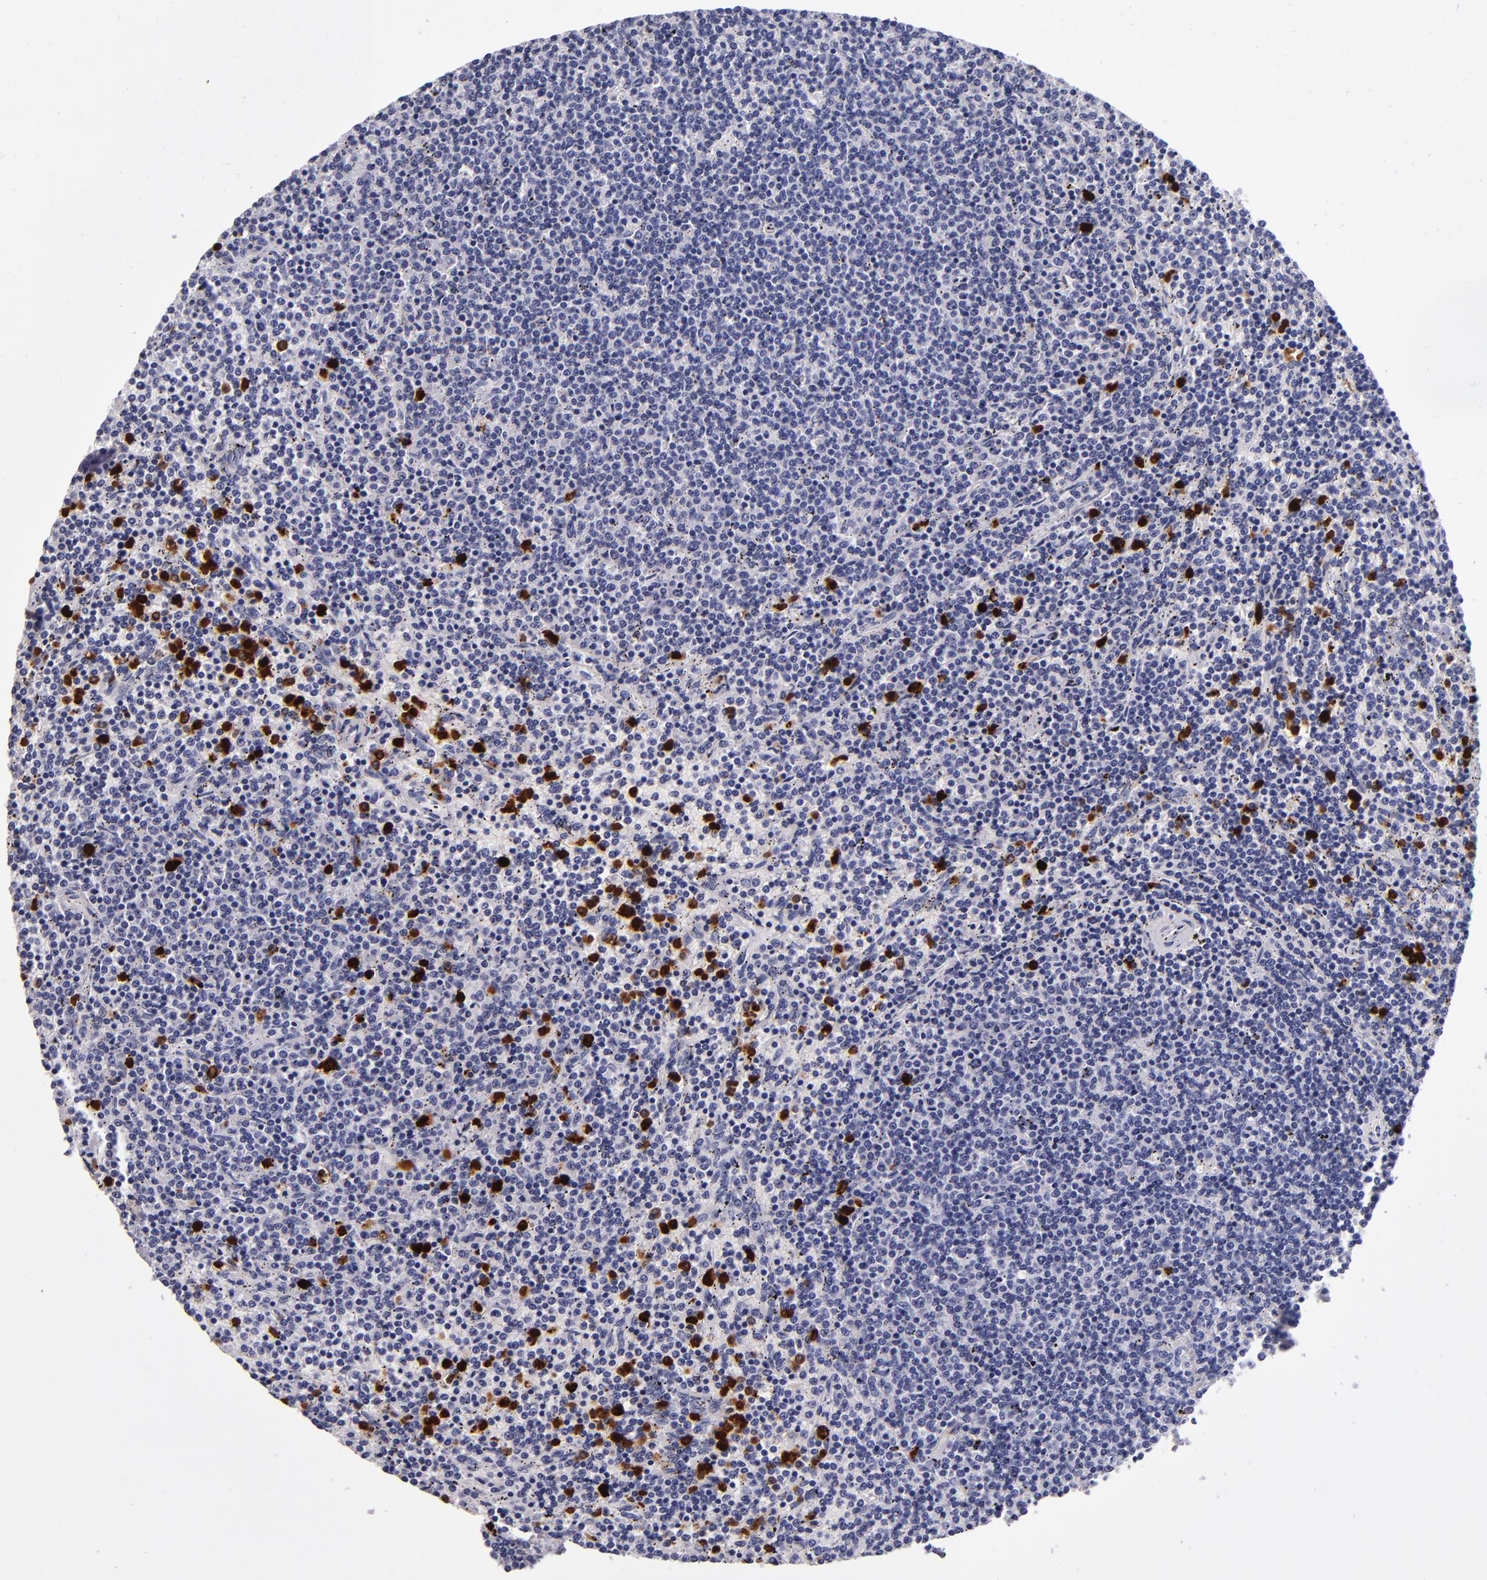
{"staining": {"intensity": "strong", "quantity": "<25%", "location": "nuclear"}, "tissue": "lymphoma", "cell_type": "Tumor cells", "image_type": "cancer", "snomed": [{"axis": "morphology", "description": "Malignant lymphoma, non-Hodgkin's type, Low grade"}, {"axis": "topography", "description": "Spleen"}], "caption": "A micrograph showing strong nuclear positivity in about <25% of tumor cells in lymphoma, as visualized by brown immunohistochemical staining.", "gene": "S100A8", "patient": {"sex": "female", "age": 50}}